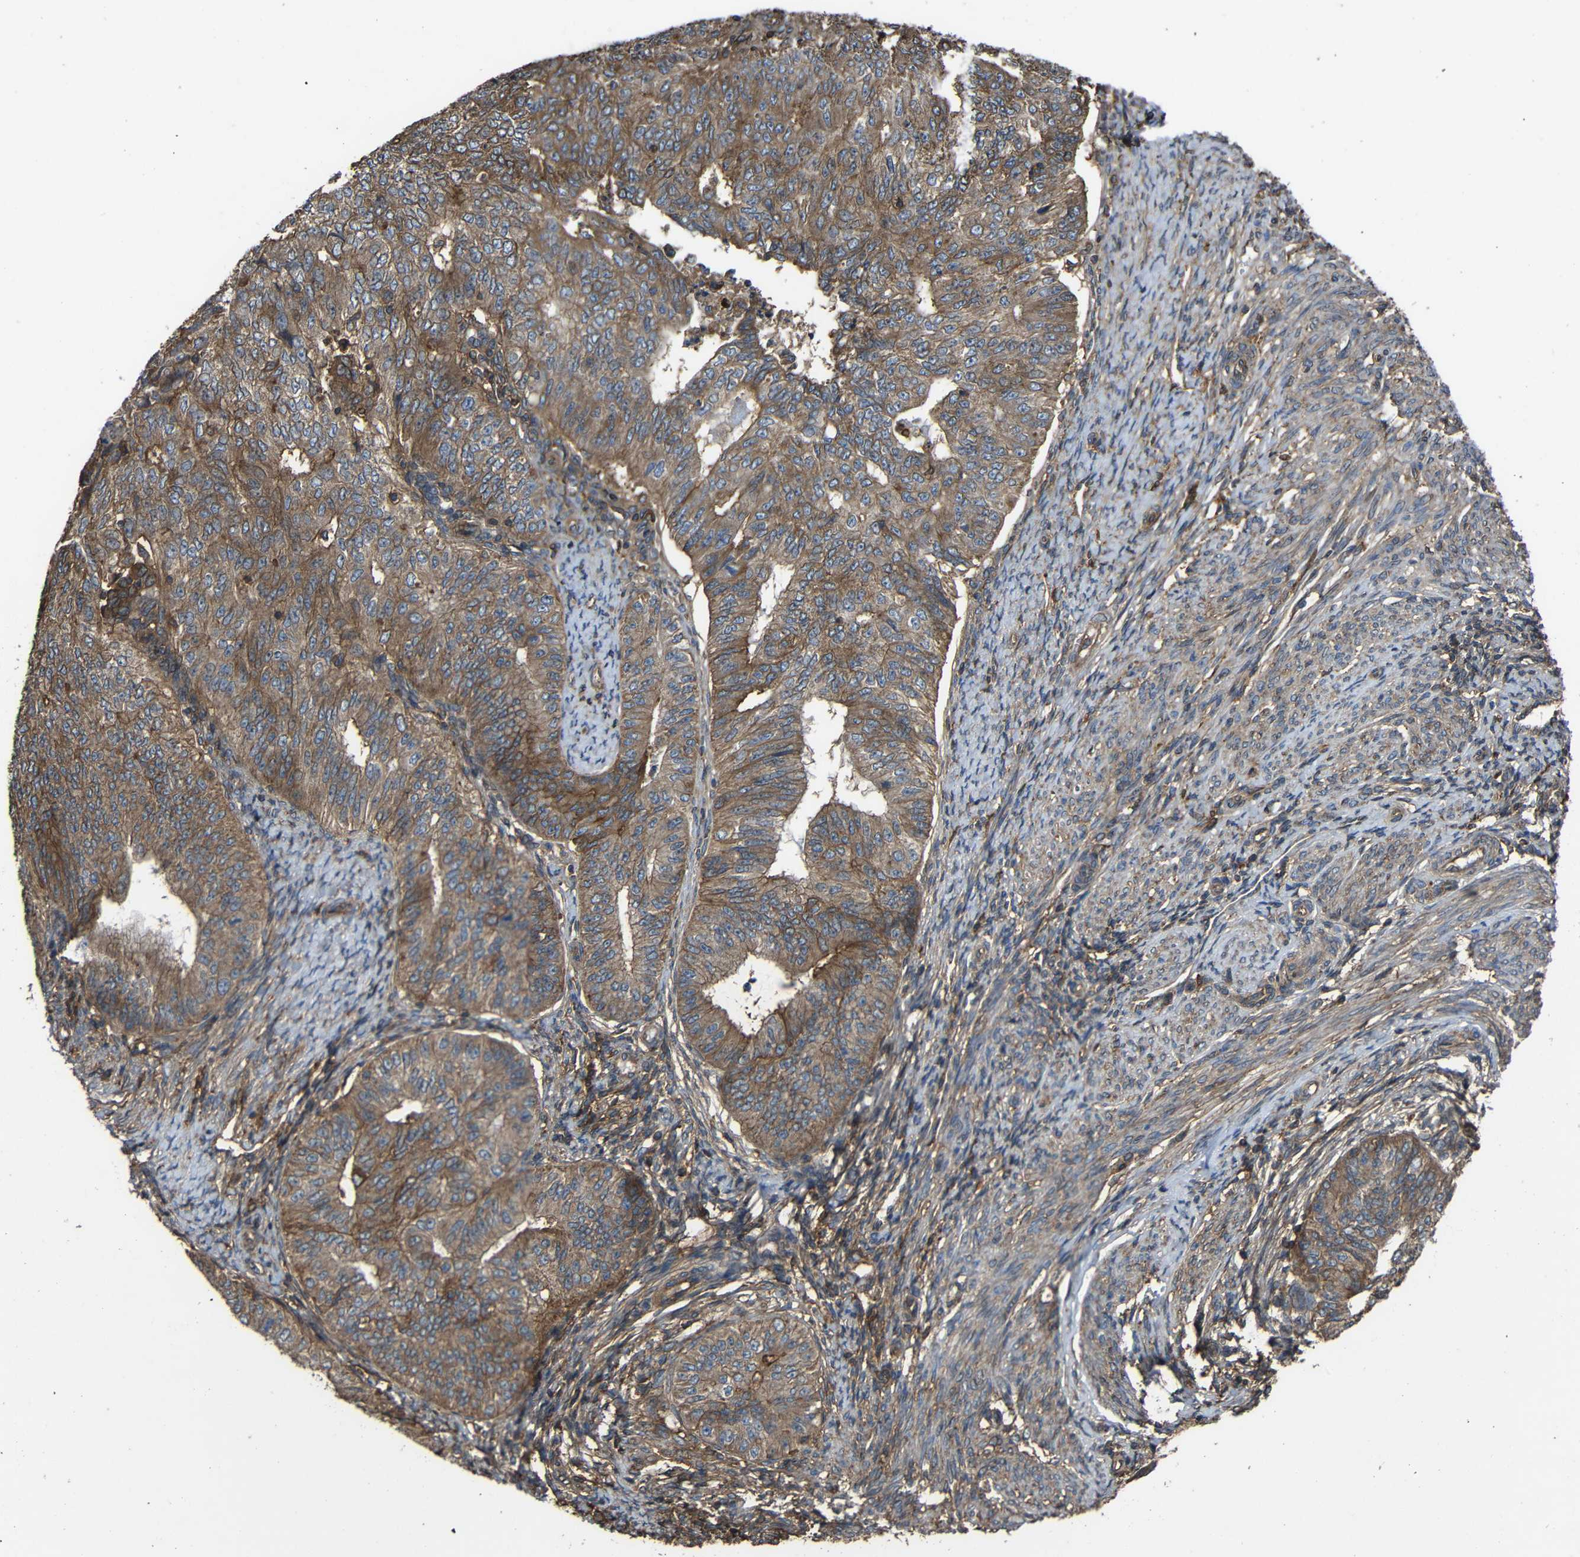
{"staining": {"intensity": "moderate", "quantity": ">75%", "location": "cytoplasmic/membranous"}, "tissue": "endometrial cancer", "cell_type": "Tumor cells", "image_type": "cancer", "snomed": [{"axis": "morphology", "description": "Adenocarcinoma, NOS"}, {"axis": "topography", "description": "Endometrium"}], "caption": "DAB immunohistochemical staining of human adenocarcinoma (endometrial) reveals moderate cytoplasmic/membranous protein positivity in about >75% of tumor cells.", "gene": "TREM2", "patient": {"sex": "female", "age": 32}}